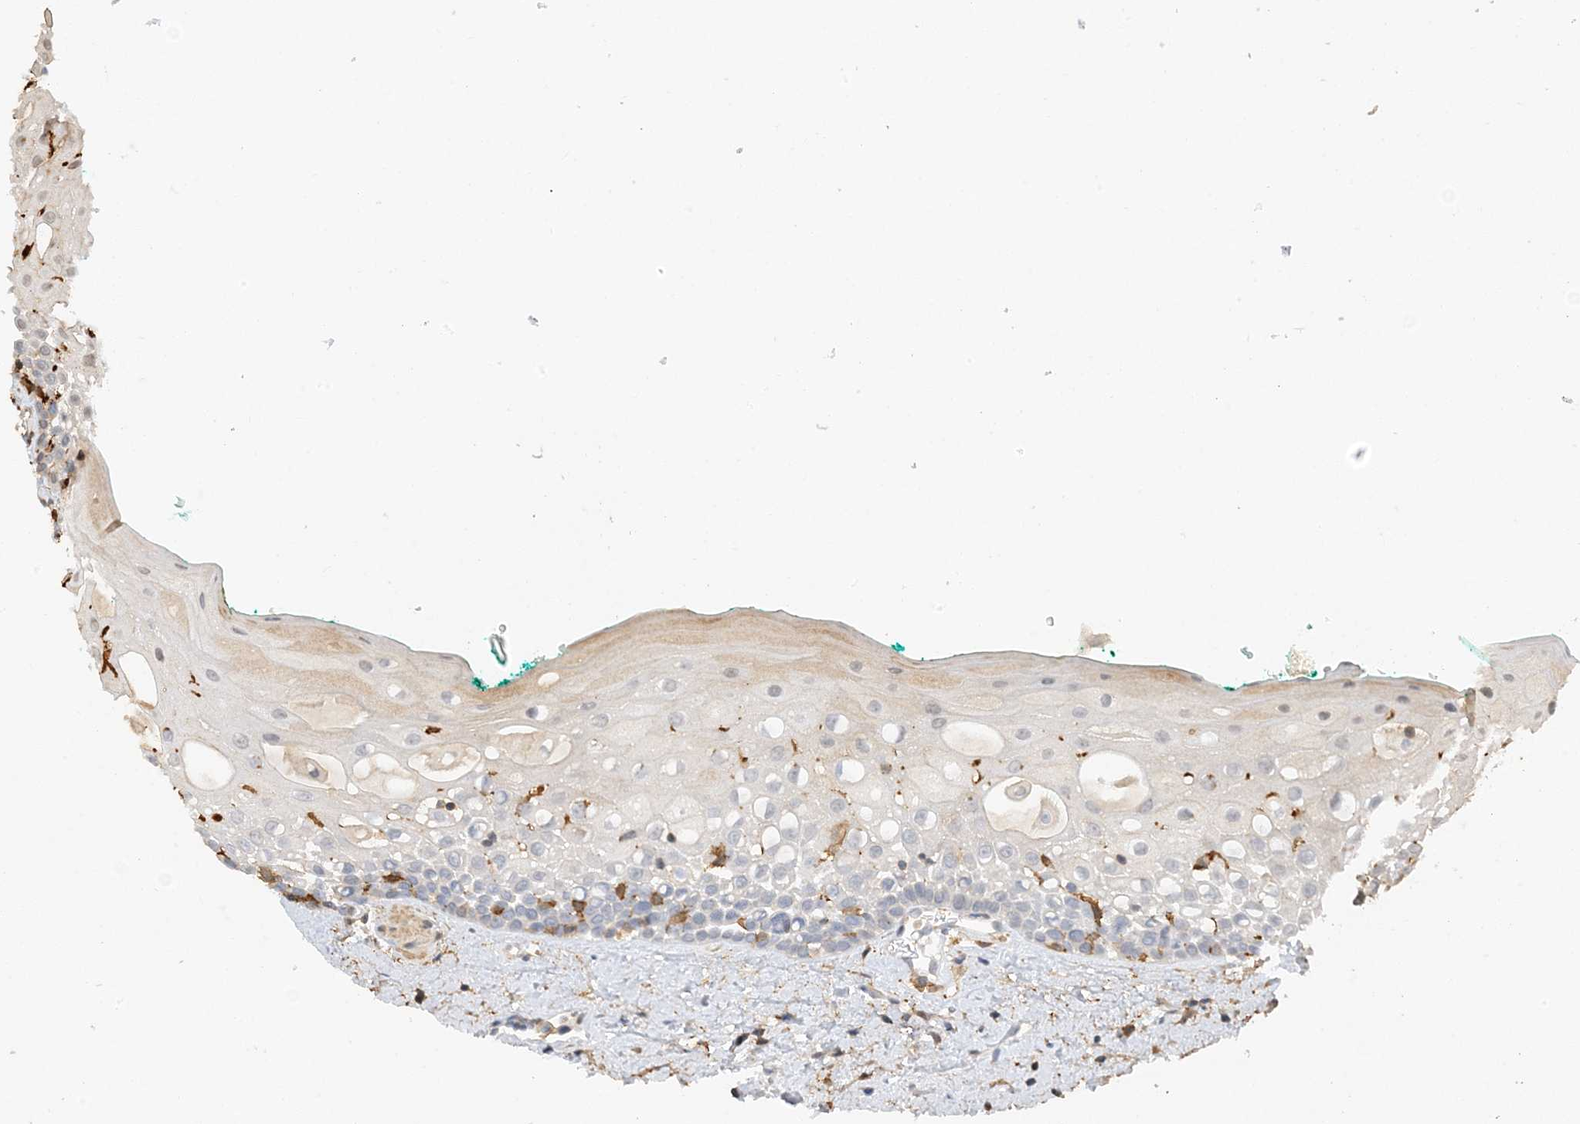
{"staining": {"intensity": "strong", "quantity": "<25%", "location": "cytoplasmic/membranous"}, "tissue": "oral mucosa", "cell_type": "Squamous epithelial cells", "image_type": "normal", "snomed": [{"axis": "morphology", "description": "Normal tissue, NOS"}, {"axis": "topography", "description": "Oral tissue"}], "caption": "Strong cytoplasmic/membranous protein positivity is present in approximately <25% of squamous epithelial cells in oral mucosa.", "gene": "PHACTR2", "patient": {"sex": "female", "age": 70}}